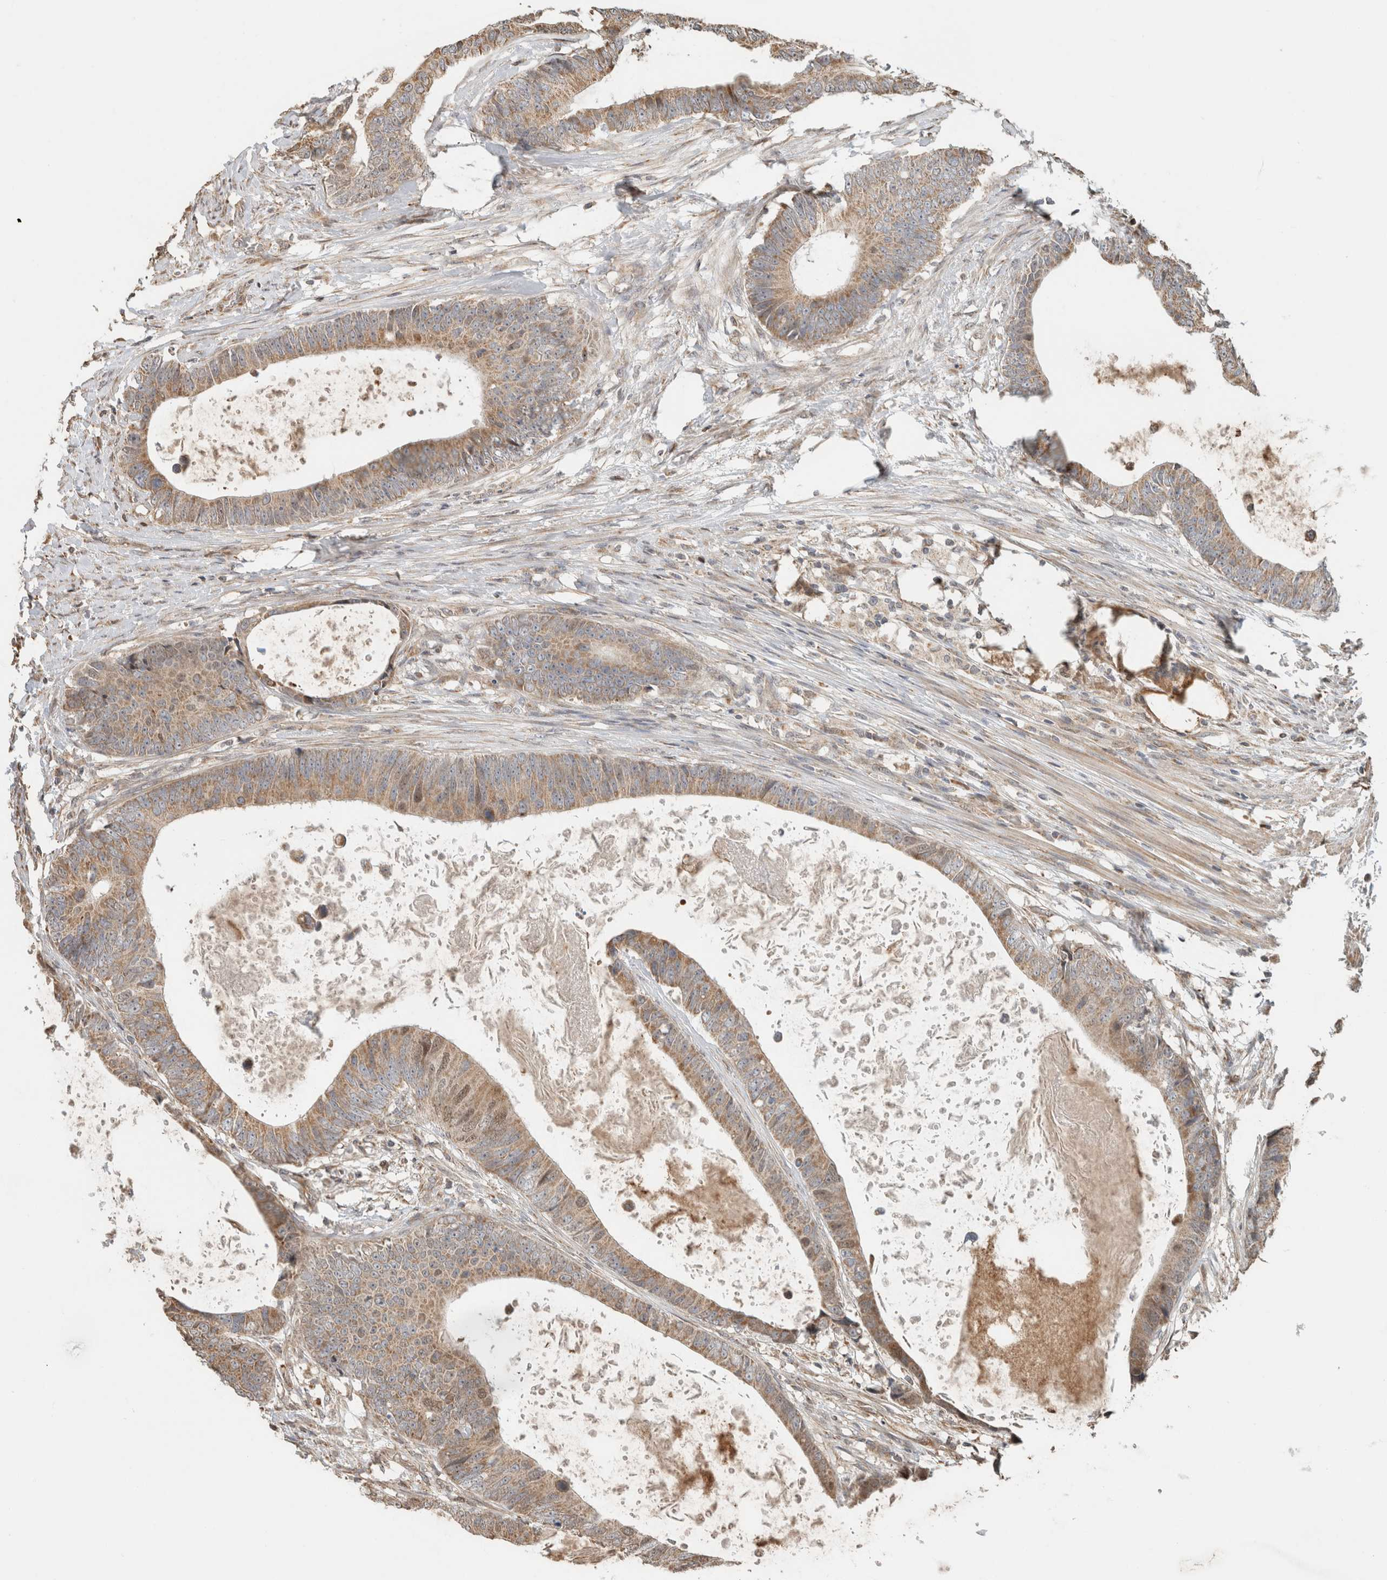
{"staining": {"intensity": "weak", "quantity": ">75%", "location": "cytoplasmic/membranous,nuclear"}, "tissue": "colorectal cancer", "cell_type": "Tumor cells", "image_type": "cancer", "snomed": [{"axis": "morphology", "description": "Adenocarcinoma, NOS"}, {"axis": "topography", "description": "Colon"}], "caption": "DAB (3,3'-diaminobenzidine) immunohistochemical staining of adenocarcinoma (colorectal) displays weak cytoplasmic/membranous and nuclear protein expression in about >75% of tumor cells. (brown staining indicates protein expression, while blue staining denotes nuclei).", "gene": "GINS4", "patient": {"sex": "male", "age": 56}}